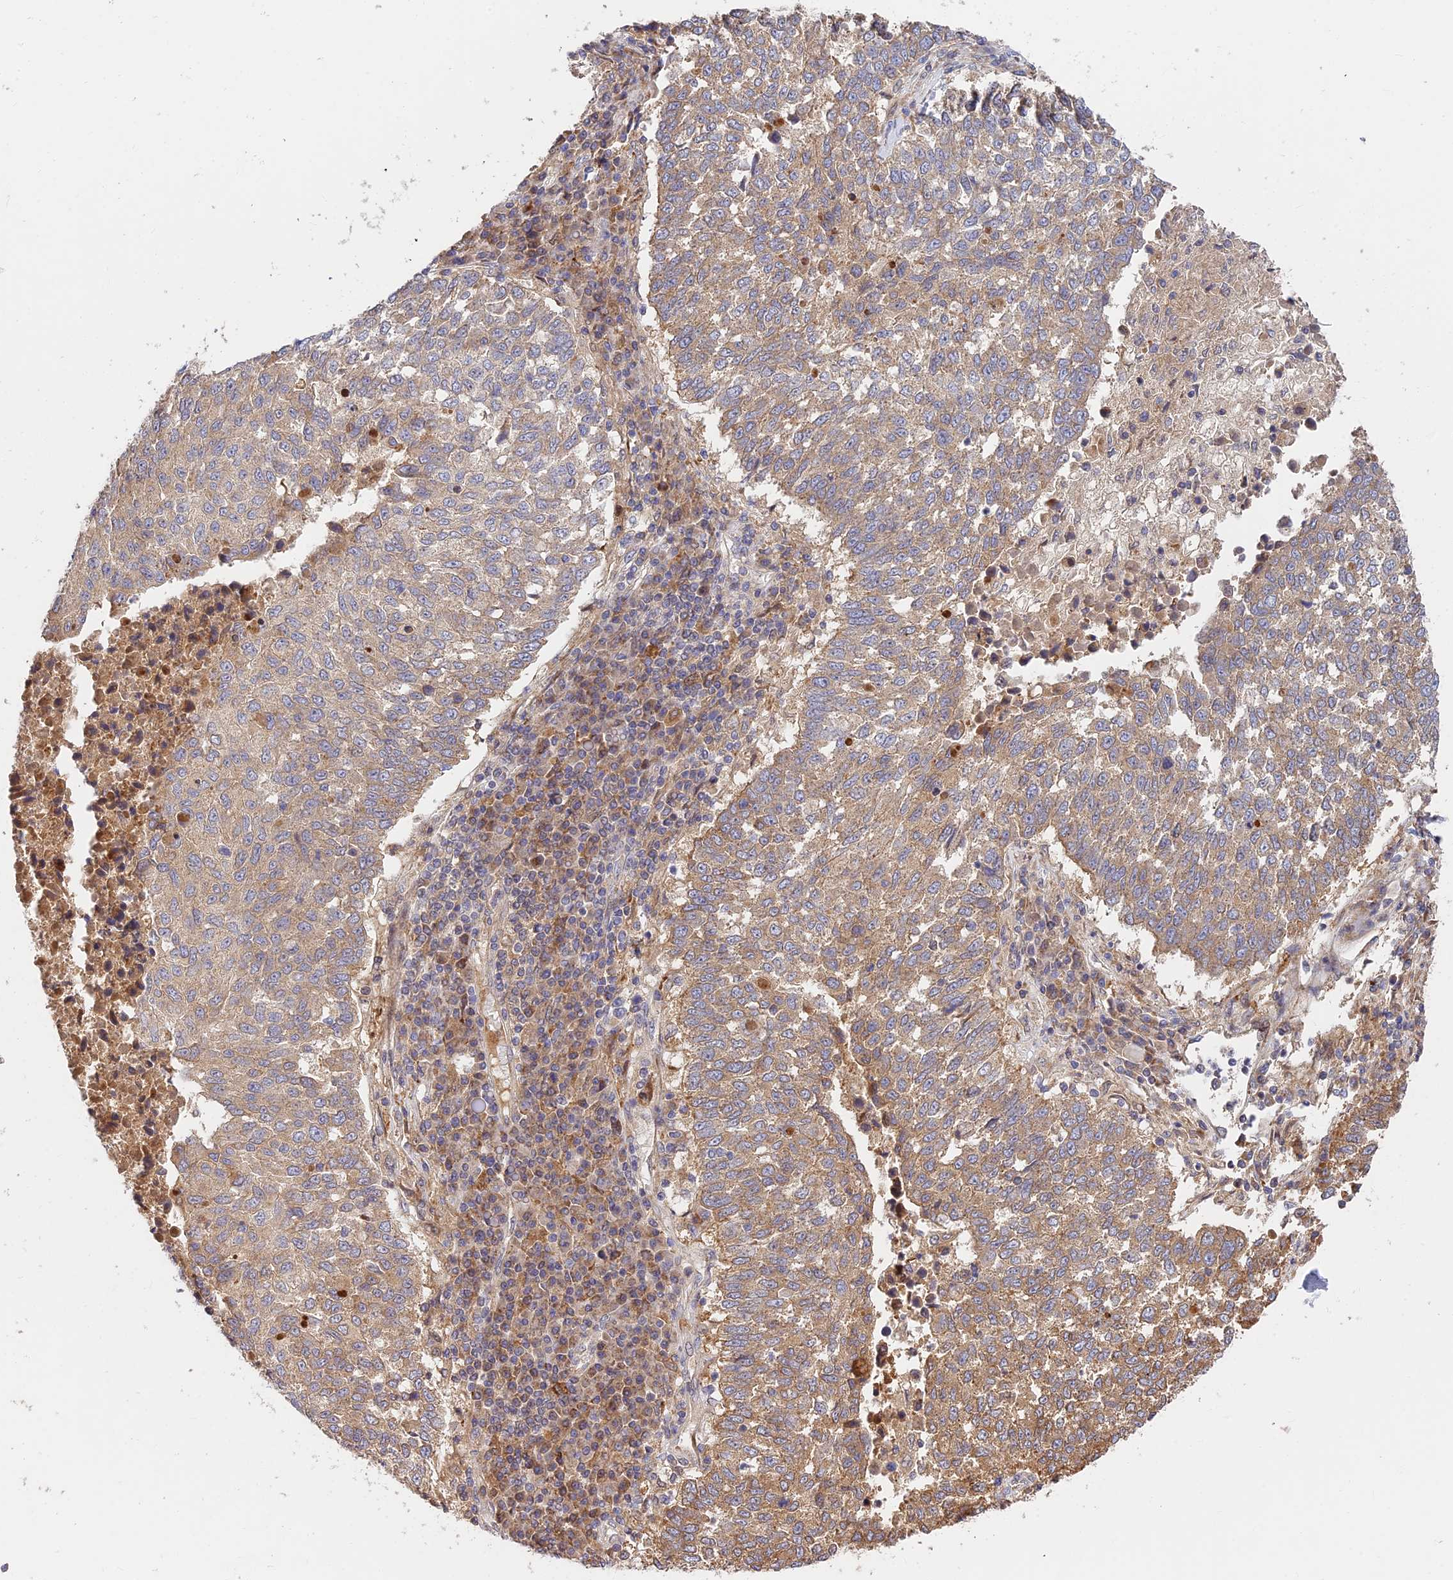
{"staining": {"intensity": "moderate", "quantity": ">75%", "location": "cytoplasmic/membranous"}, "tissue": "lung cancer", "cell_type": "Tumor cells", "image_type": "cancer", "snomed": [{"axis": "morphology", "description": "Squamous cell carcinoma, NOS"}, {"axis": "topography", "description": "Lung"}], "caption": "Brown immunohistochemical staining in lung squamous cell carcinoma shows moderate cytoplasmic/membranous expression in approximately >75% of tumor cells. (IHC, brightfield microscopy, high magnification).", "gene": "FUOM", "patient": {"sex": "male", "age": 73}}